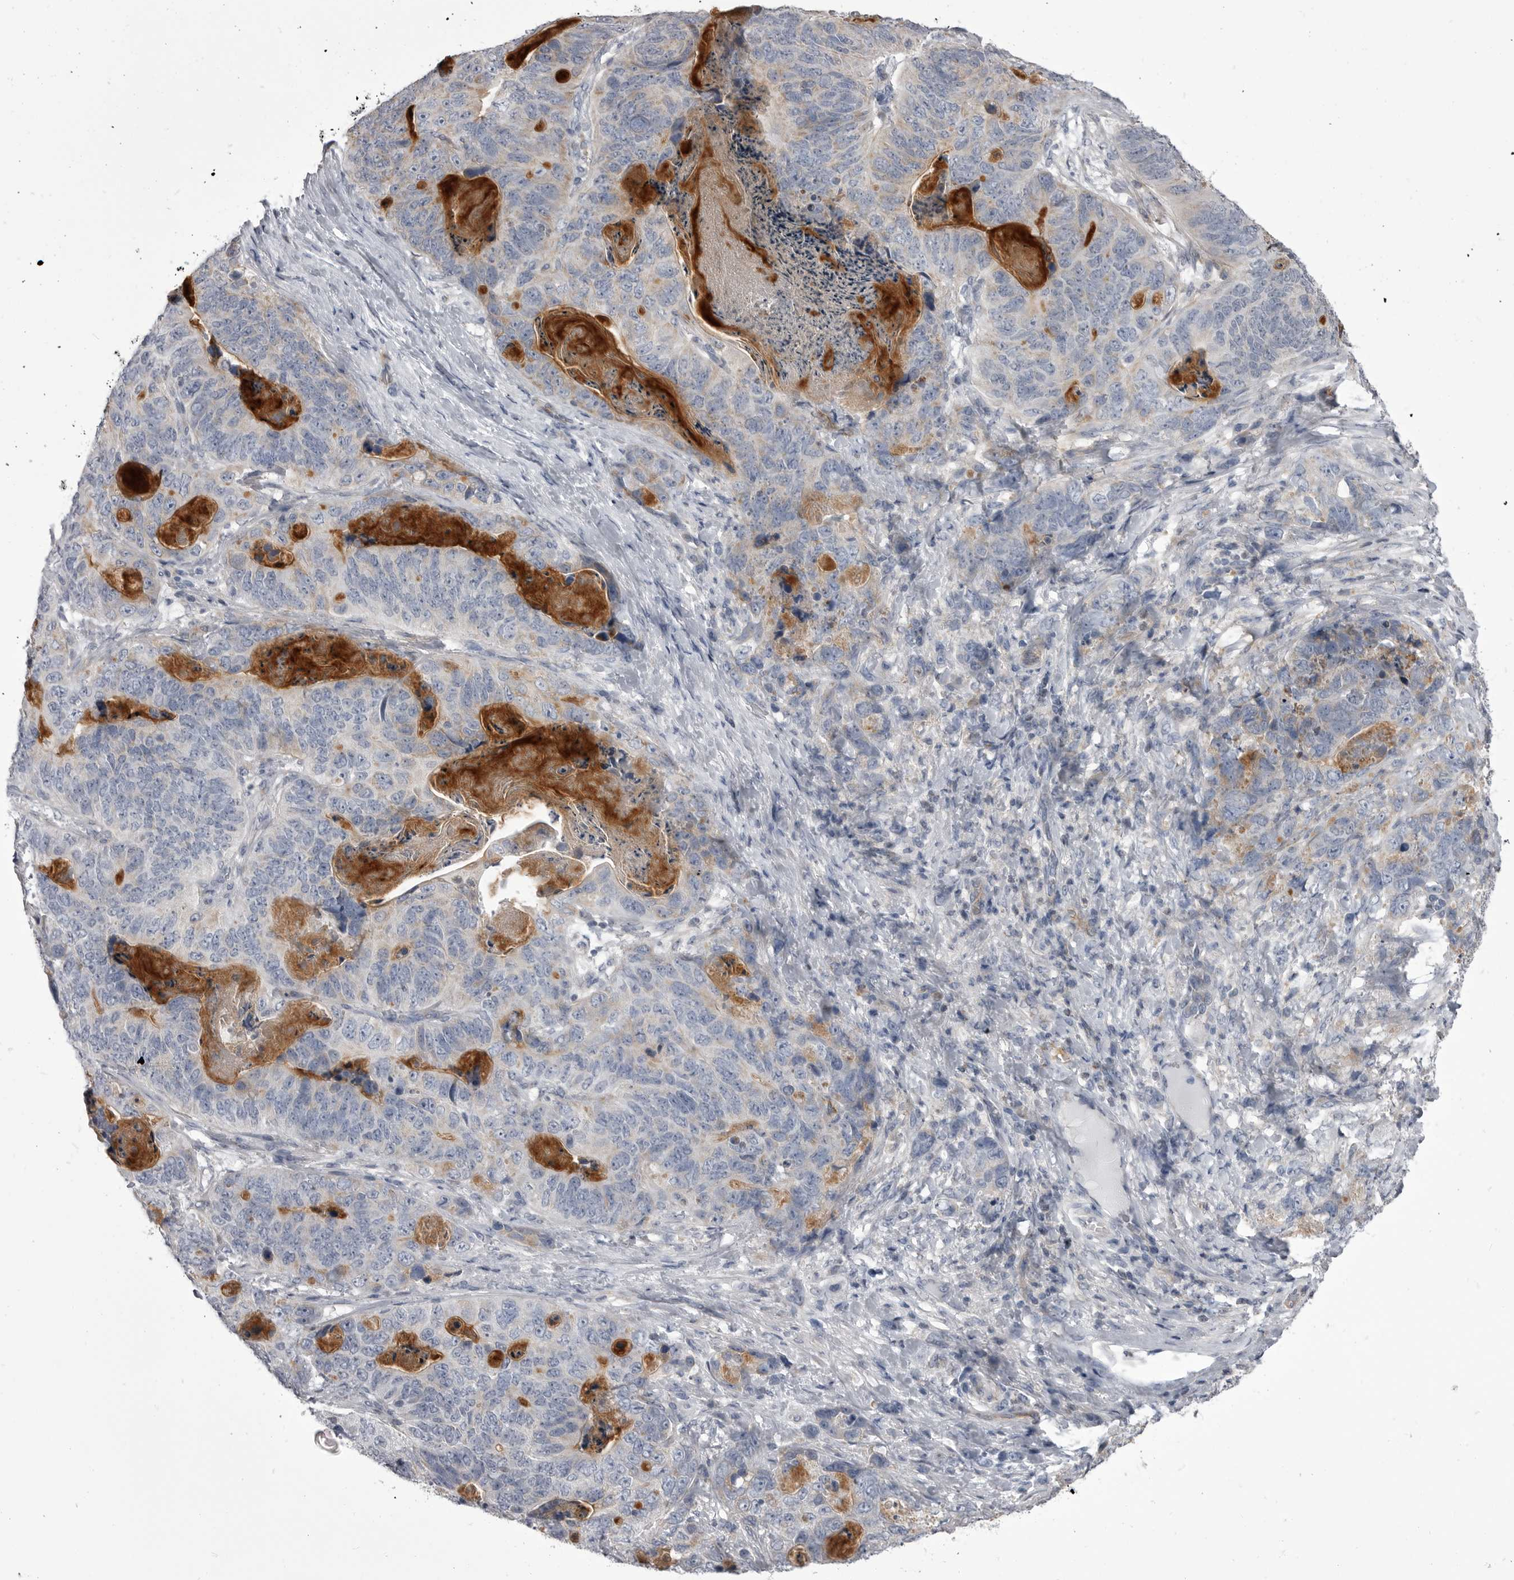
{"staining": {"intensity": "negative", "quantity": "none", "location": "none"}, "tissue": "stomach cancer", "cell_type": "Tumor cells", "image_type": "cancer", "snomed": [{"axis": "morphology", "description": "Normal tissue, NOS"}, {"axis": "morphology", "description": "Adenocarcinoma, NOS"}, {"axis": "topography", "description": "Stomach"}], "caption": "DAB immunohistochemical staining of adenocarcinoma (stomach) shows no significant positivity in tumor cells.", "gene": "OPLAH", "patient": {"sex": "female", "age": 89}}